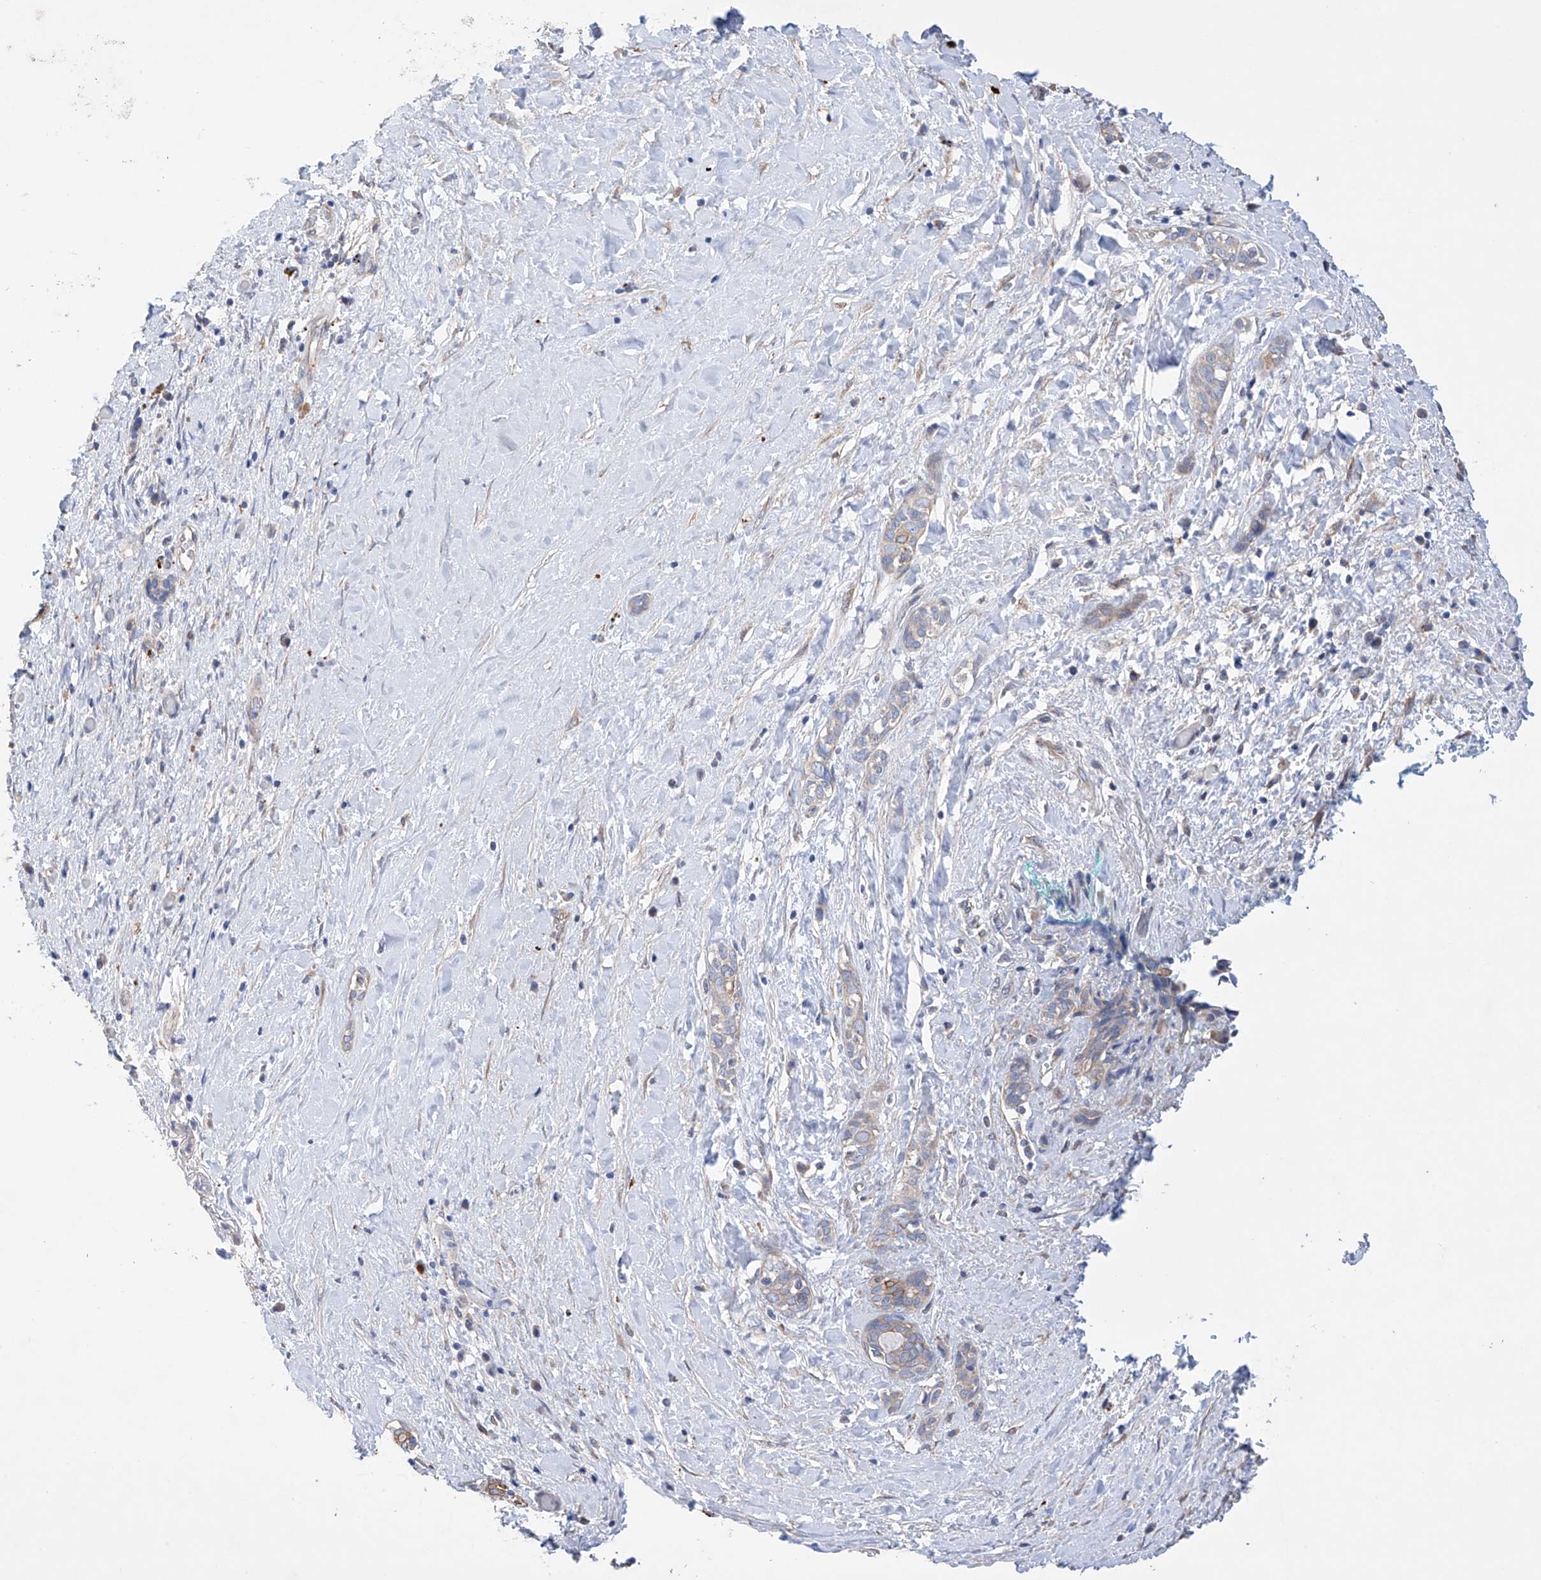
{"staining": {"intensity": "weak", "quantity": ">75%", "location": "cytoplasmic/membranous"}, "tissue": "pancreatic cancer", "cell_type": "Tumor cells", "image_type": "cancer", "snomed": [{"axis": "morphology", "description": "Normal tissue, NOS"}, {"axis": "morphology", "description": "Adenocarcinoma, NOS"}, {"axis": "topography", "description": "Pancreas"}, {"axis": "topography", "description": "Peripheral nerve tissue"}], "caption": "This is an image of immunohistochemistry (IHC) staining of adenocarcinoma (pancreatic), which shows weak staining in the cytoplasmic/membranous of tumor cells.", "gene": "AFG1L", "patient": {"sex": "female", "age": 63}}